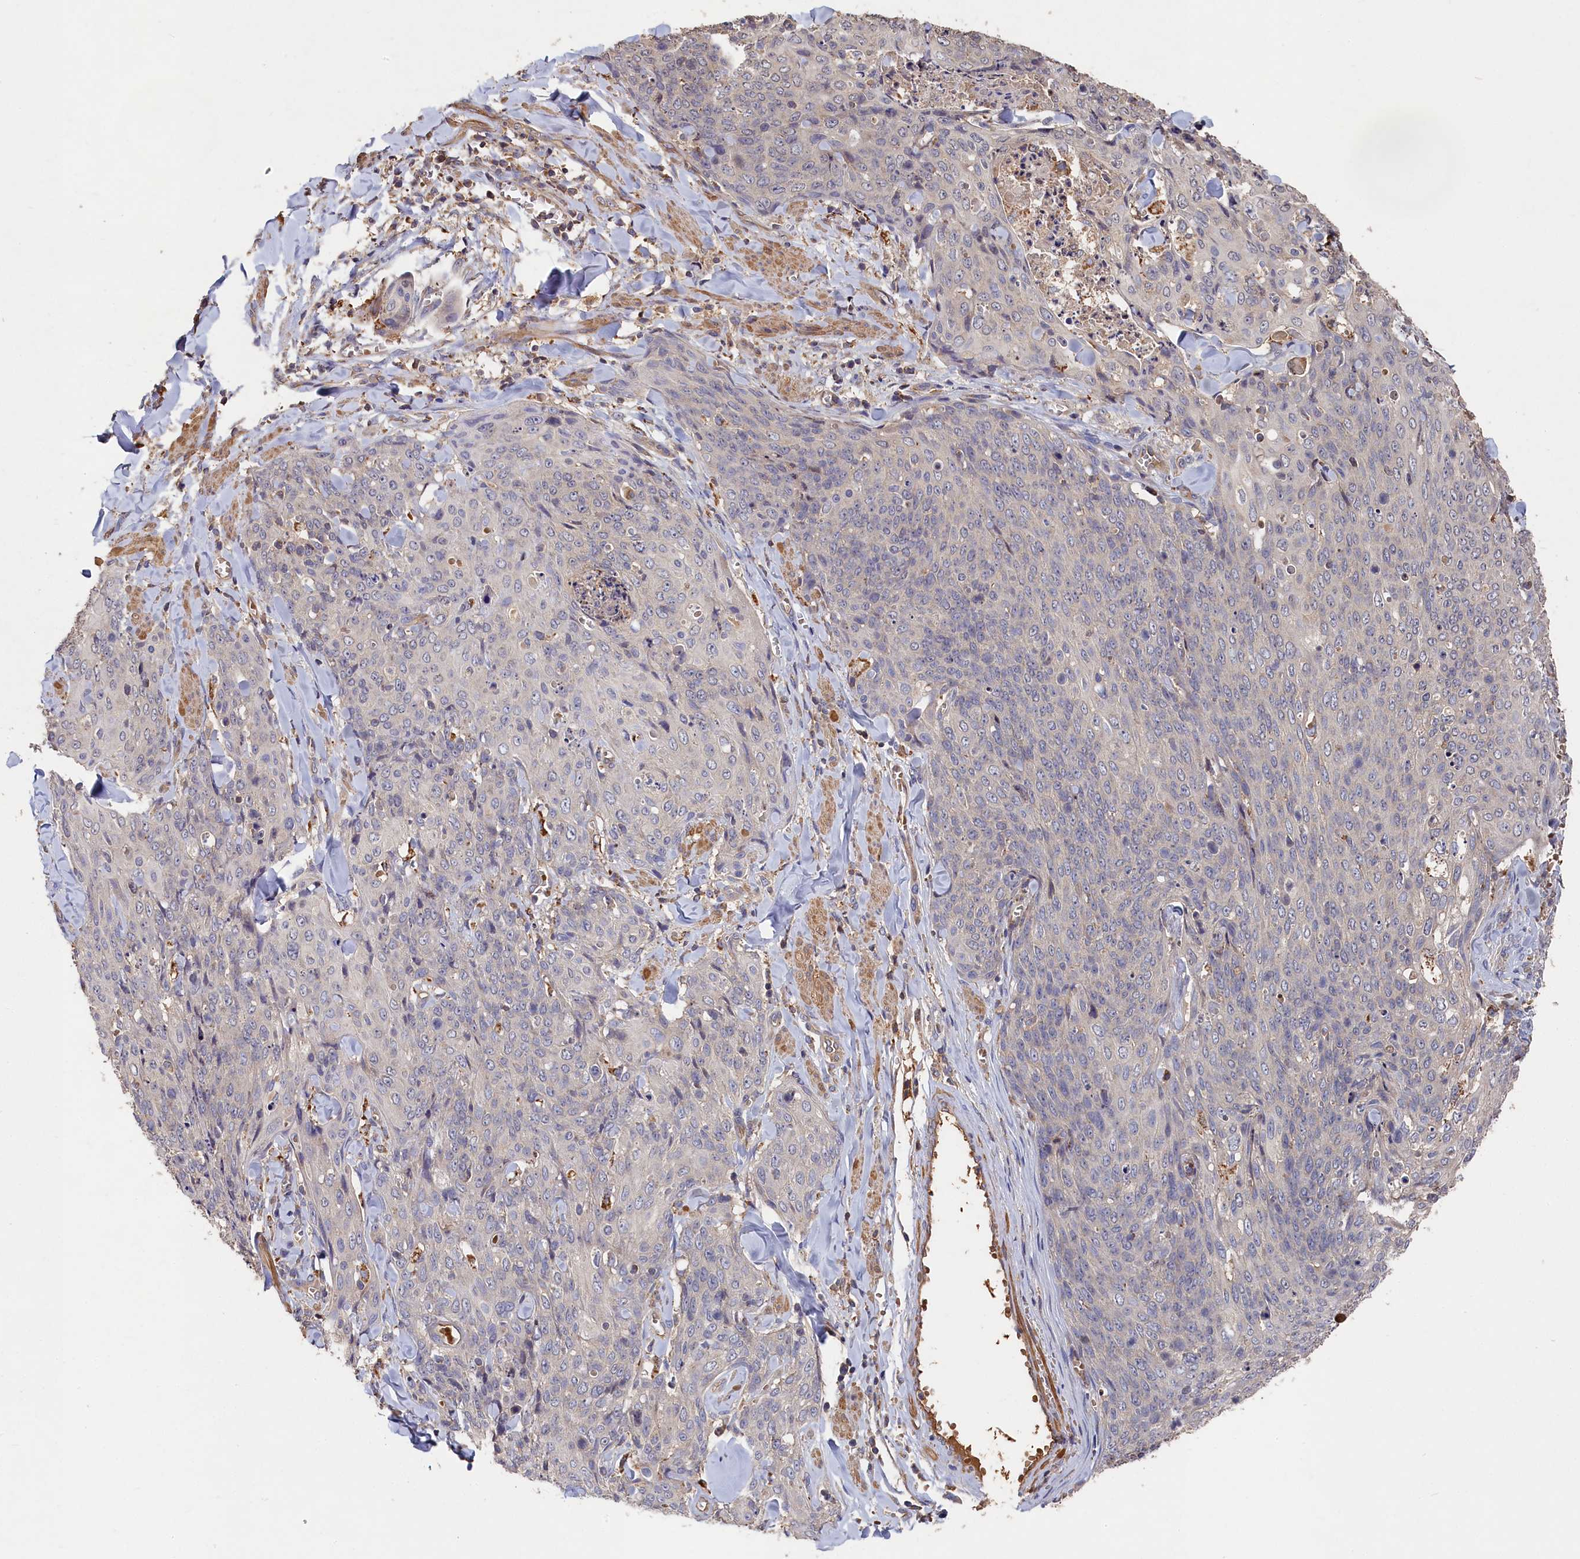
{"staining": {"intensity": "negative", "quantity": "none", "location": "none"}, "tissue": "skin cancer", "cell_type": "Tumor cells", "image_type": "cancer", "snomed": [{"axis": "morphology", "description": "Squamous cell carcinoma, NOS"}, {"axis": "topography", "description": "Skin"}, {"axis": "topography", "description": "Vulva"}], "caption": "Tumor cells show no significant positivity in squamous cell carcinoma (skin).", "gene": "DHRS11", "patient": {"sex": "female", "age": 85}}